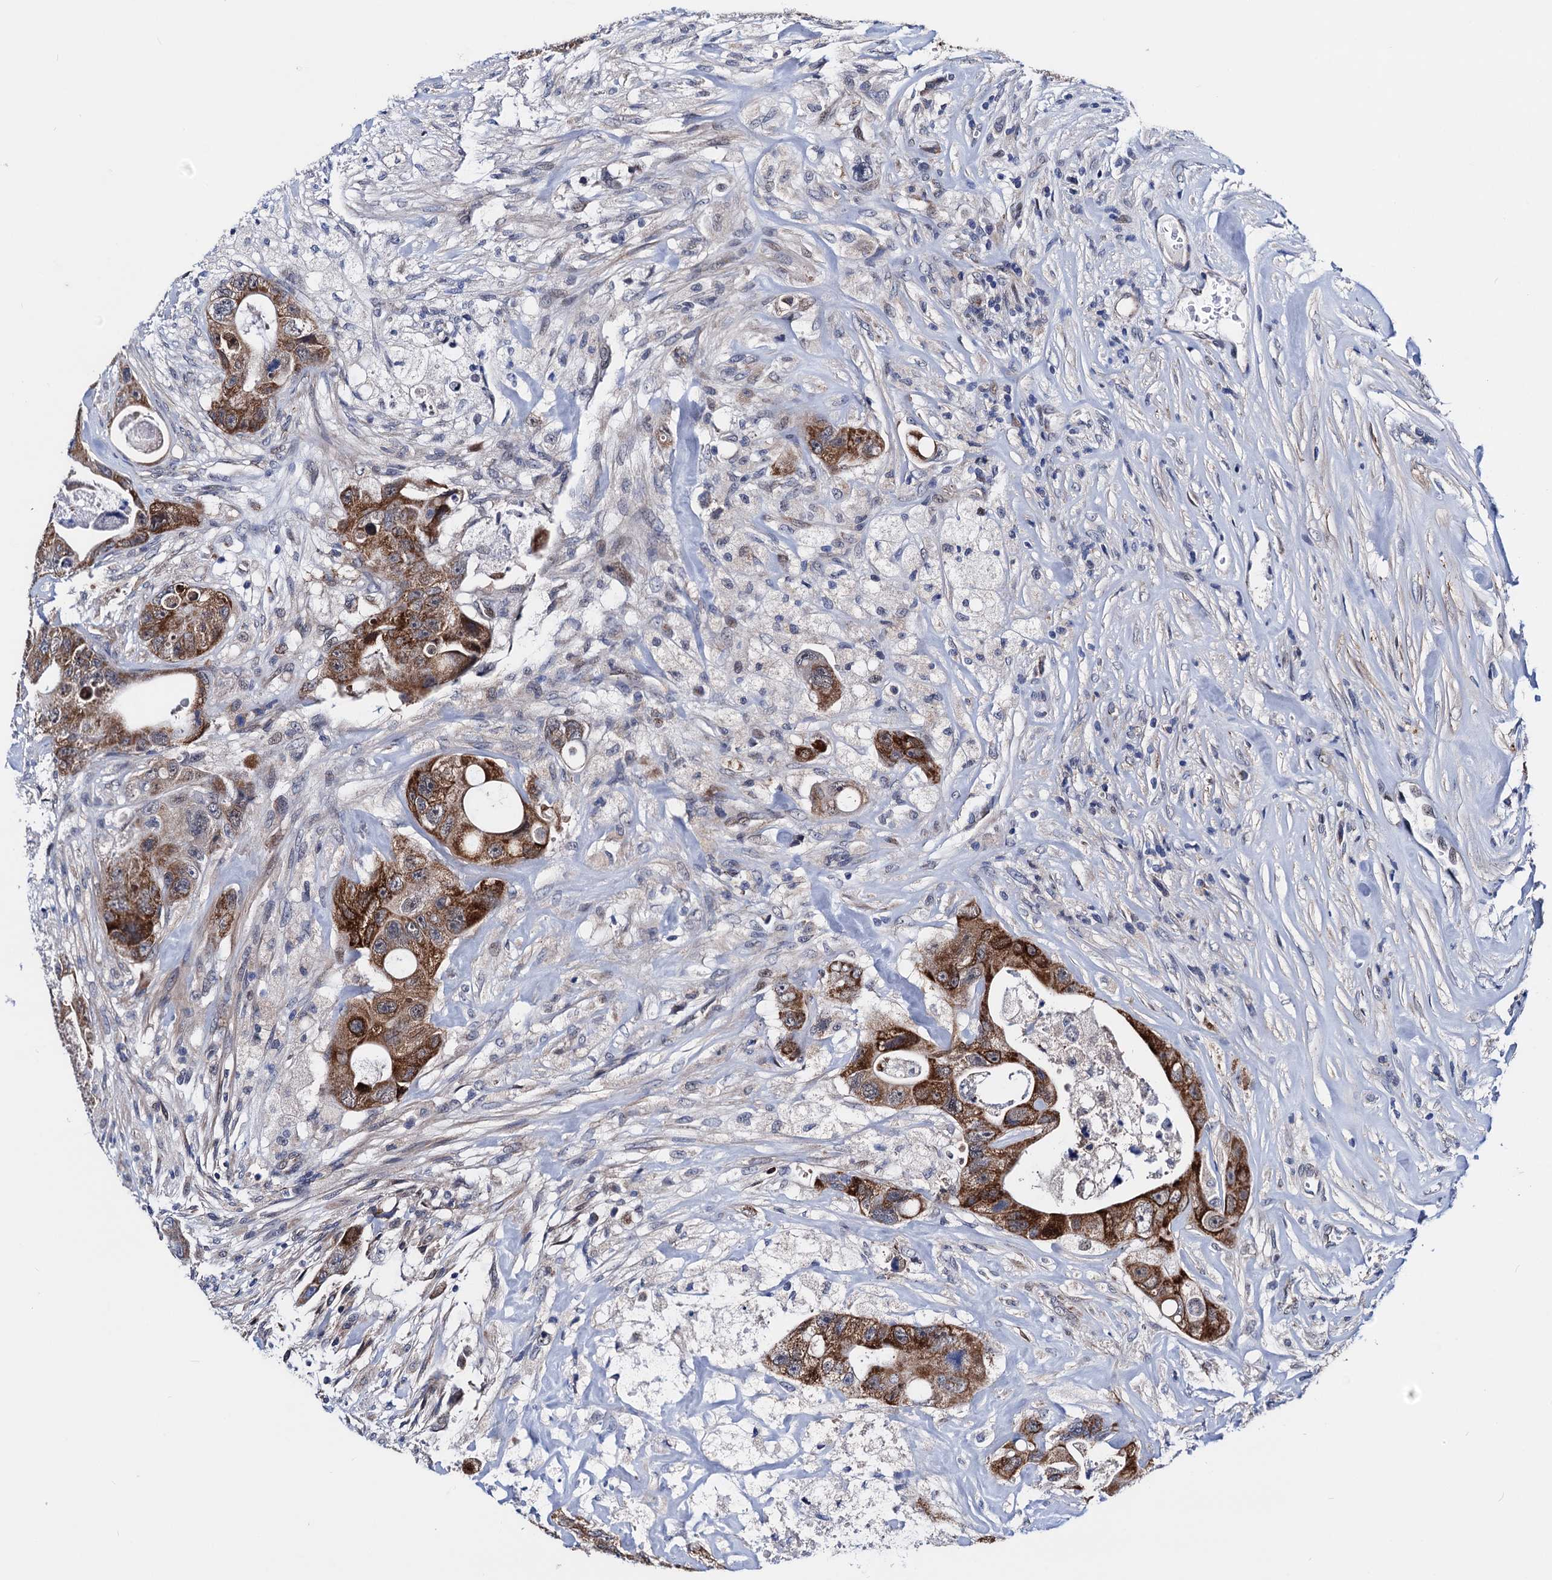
{"staining": {"intensity": "strong", "quantity": ">75%", "location": "cytoplasmic/membranous"}, "tissue": "colorectal cancer", "cell_type": "Tumor cells", "image_type": "cancer", "snomed": [{"axis": "morphology", "description": "Adenocarcinoma, NOS"}, {"axis": "topography", "description": "Colon"}], "caption": "Tumor cells display strong cytoplasmic/membranous positivity in about >75% of cells in colorectal cancer (adenocarcinoma). (Stains: DAB in brown, nuclei in blue, Microscopy: brightfield microscopy at high magnification).", "gene": "COA4", "patient": {"sex": "female", "age": 46}}